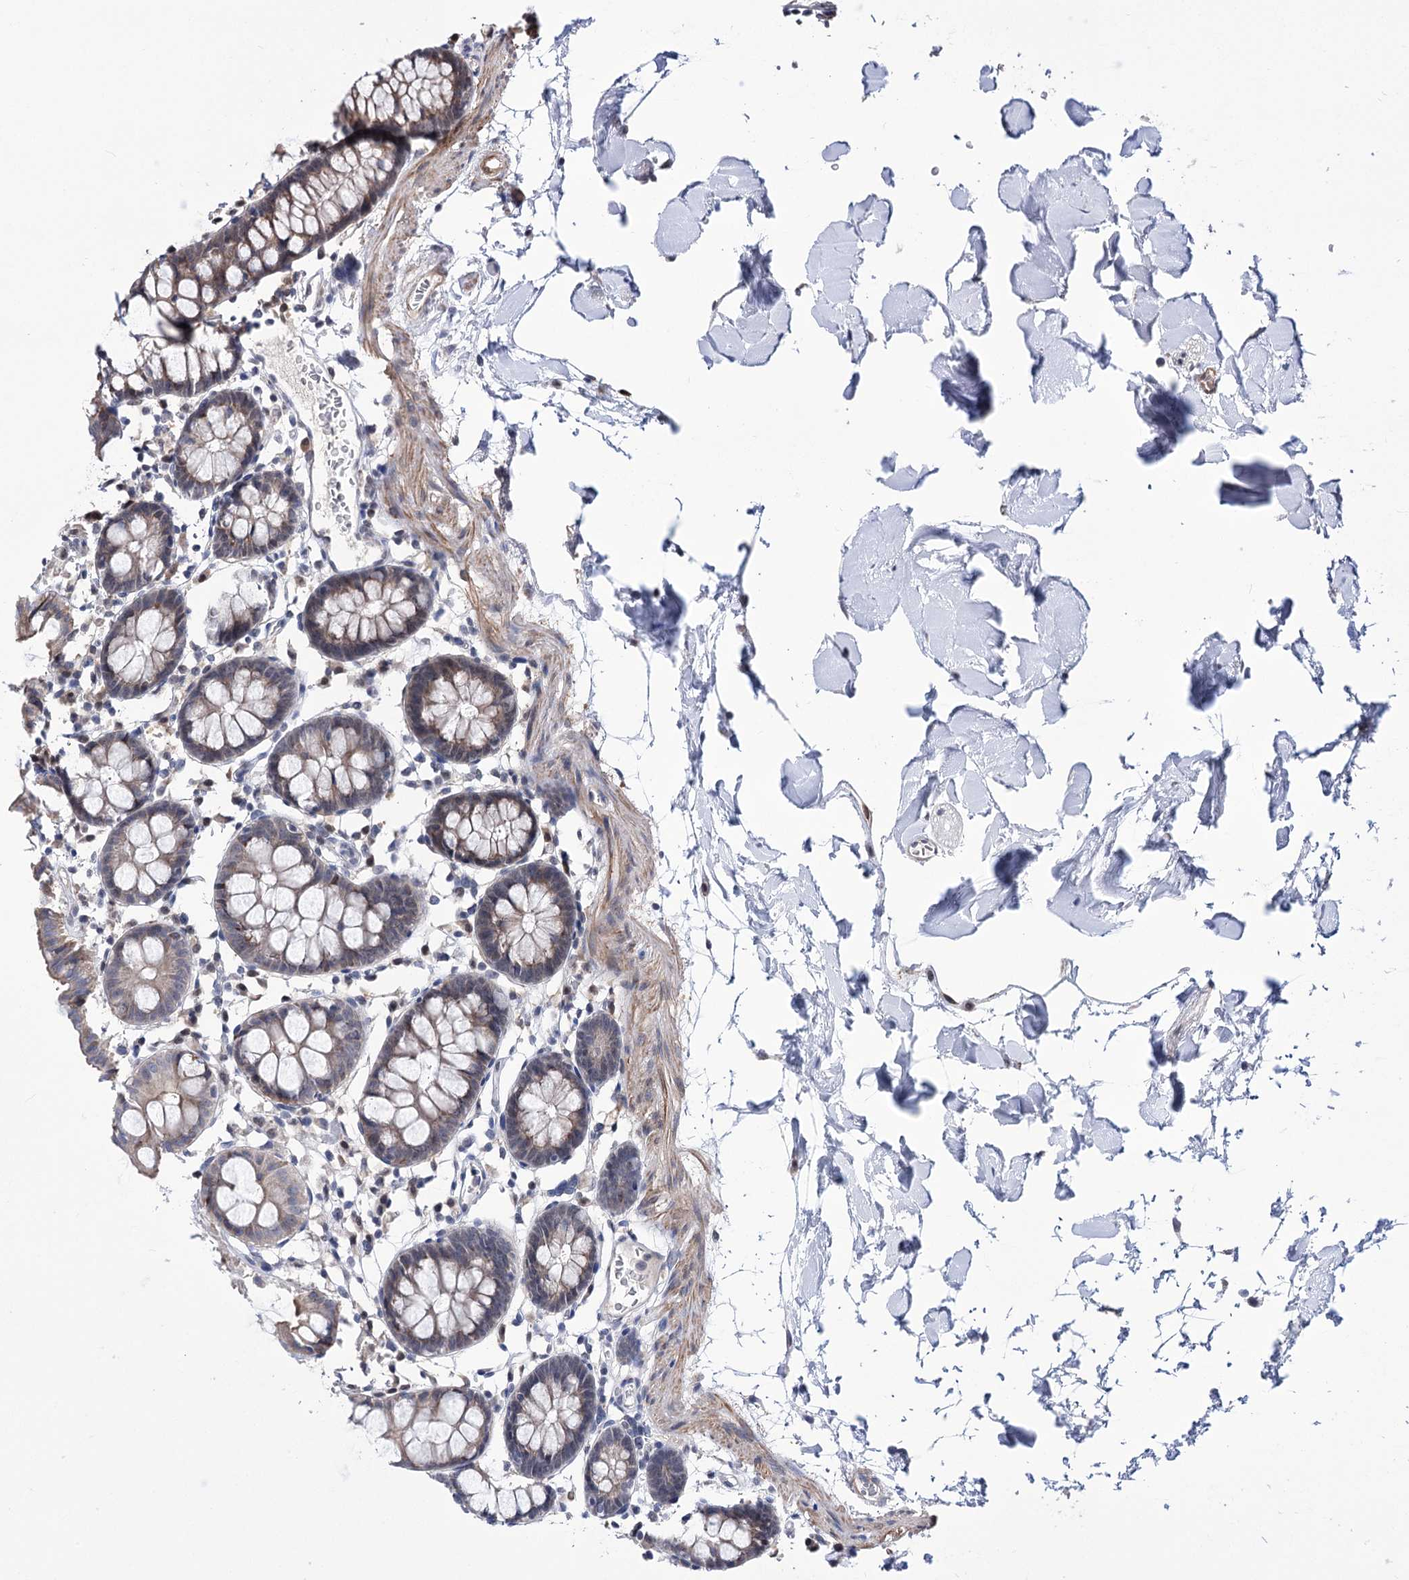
{"staining": {"intensity": "weak", "quantity": ">75%", "location": "cytoplasmic/membranous"}, "tissue": "colon", "cell_type": "Endothelial cells", "image_type": "normal", "snomed": [{"axis": "morphology", "description": "Normal tissue, NOS"}, {"axis": "topography", "description": "Colon"}], "caption": "Human colon stained for a protein (brown) shows weak cytoplasmic/membranous positive positivity in about >75% of endothelial cells.", "gene": "PPRC1", "patient": {"sex": "male", "age": 75}}